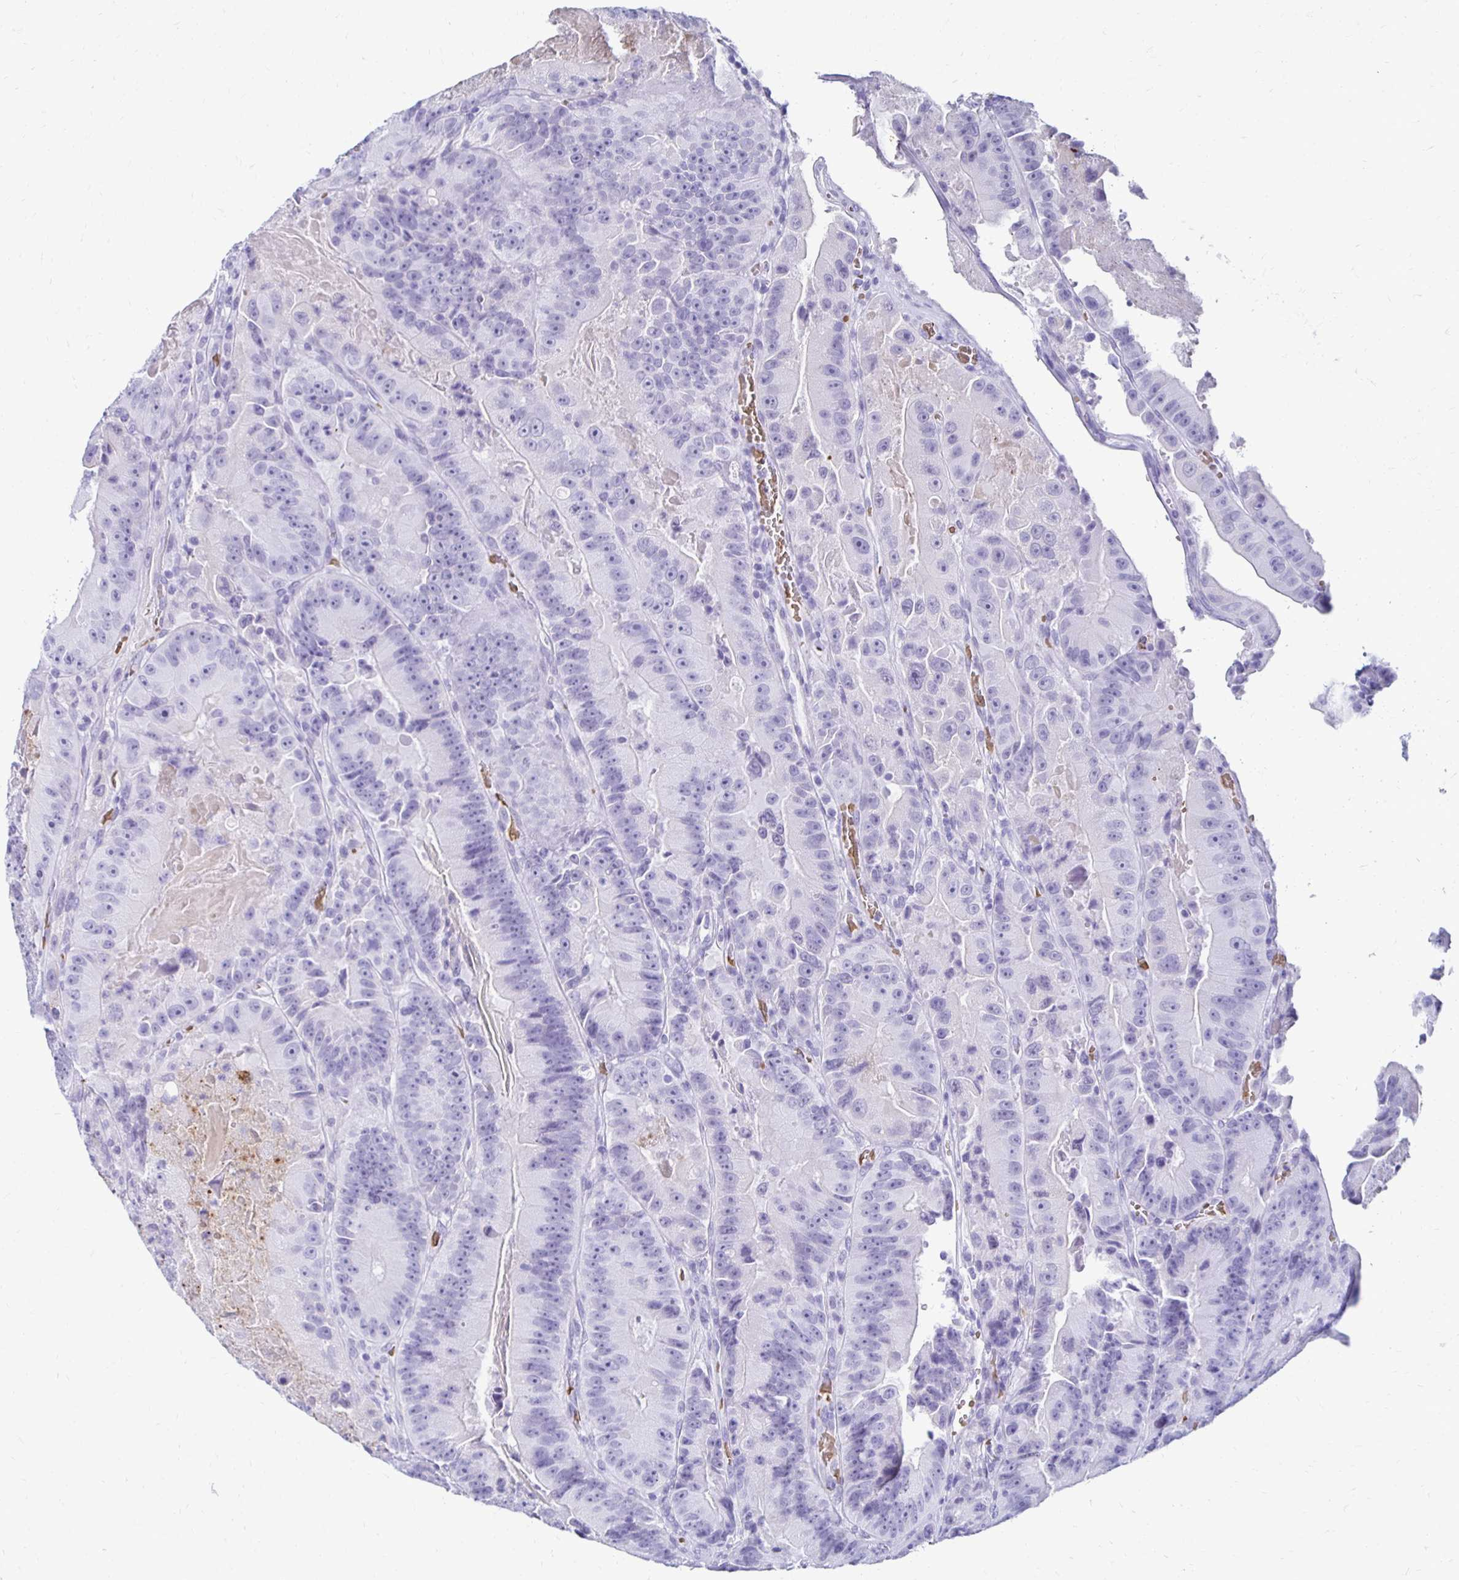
{"staining": {"intensity": "negative", "quantity": "none", "location": "none"}, "tissue": "colorectal cancer", "cell_type": "Tumor cells", "image_type": "cancer", "snomed": [{"axis": "morphology", "description": "Adenocarcinoma, NOS"}, {"axis": "topography", "description": "Colon"}], "caption": "Immunohistochemical staining of colorectal cancer (adenocarcinoma) reveals no significant expression in tumor cells.", "gene": "RHBDL3", "patient": {"sex": "female", "age": 86}}